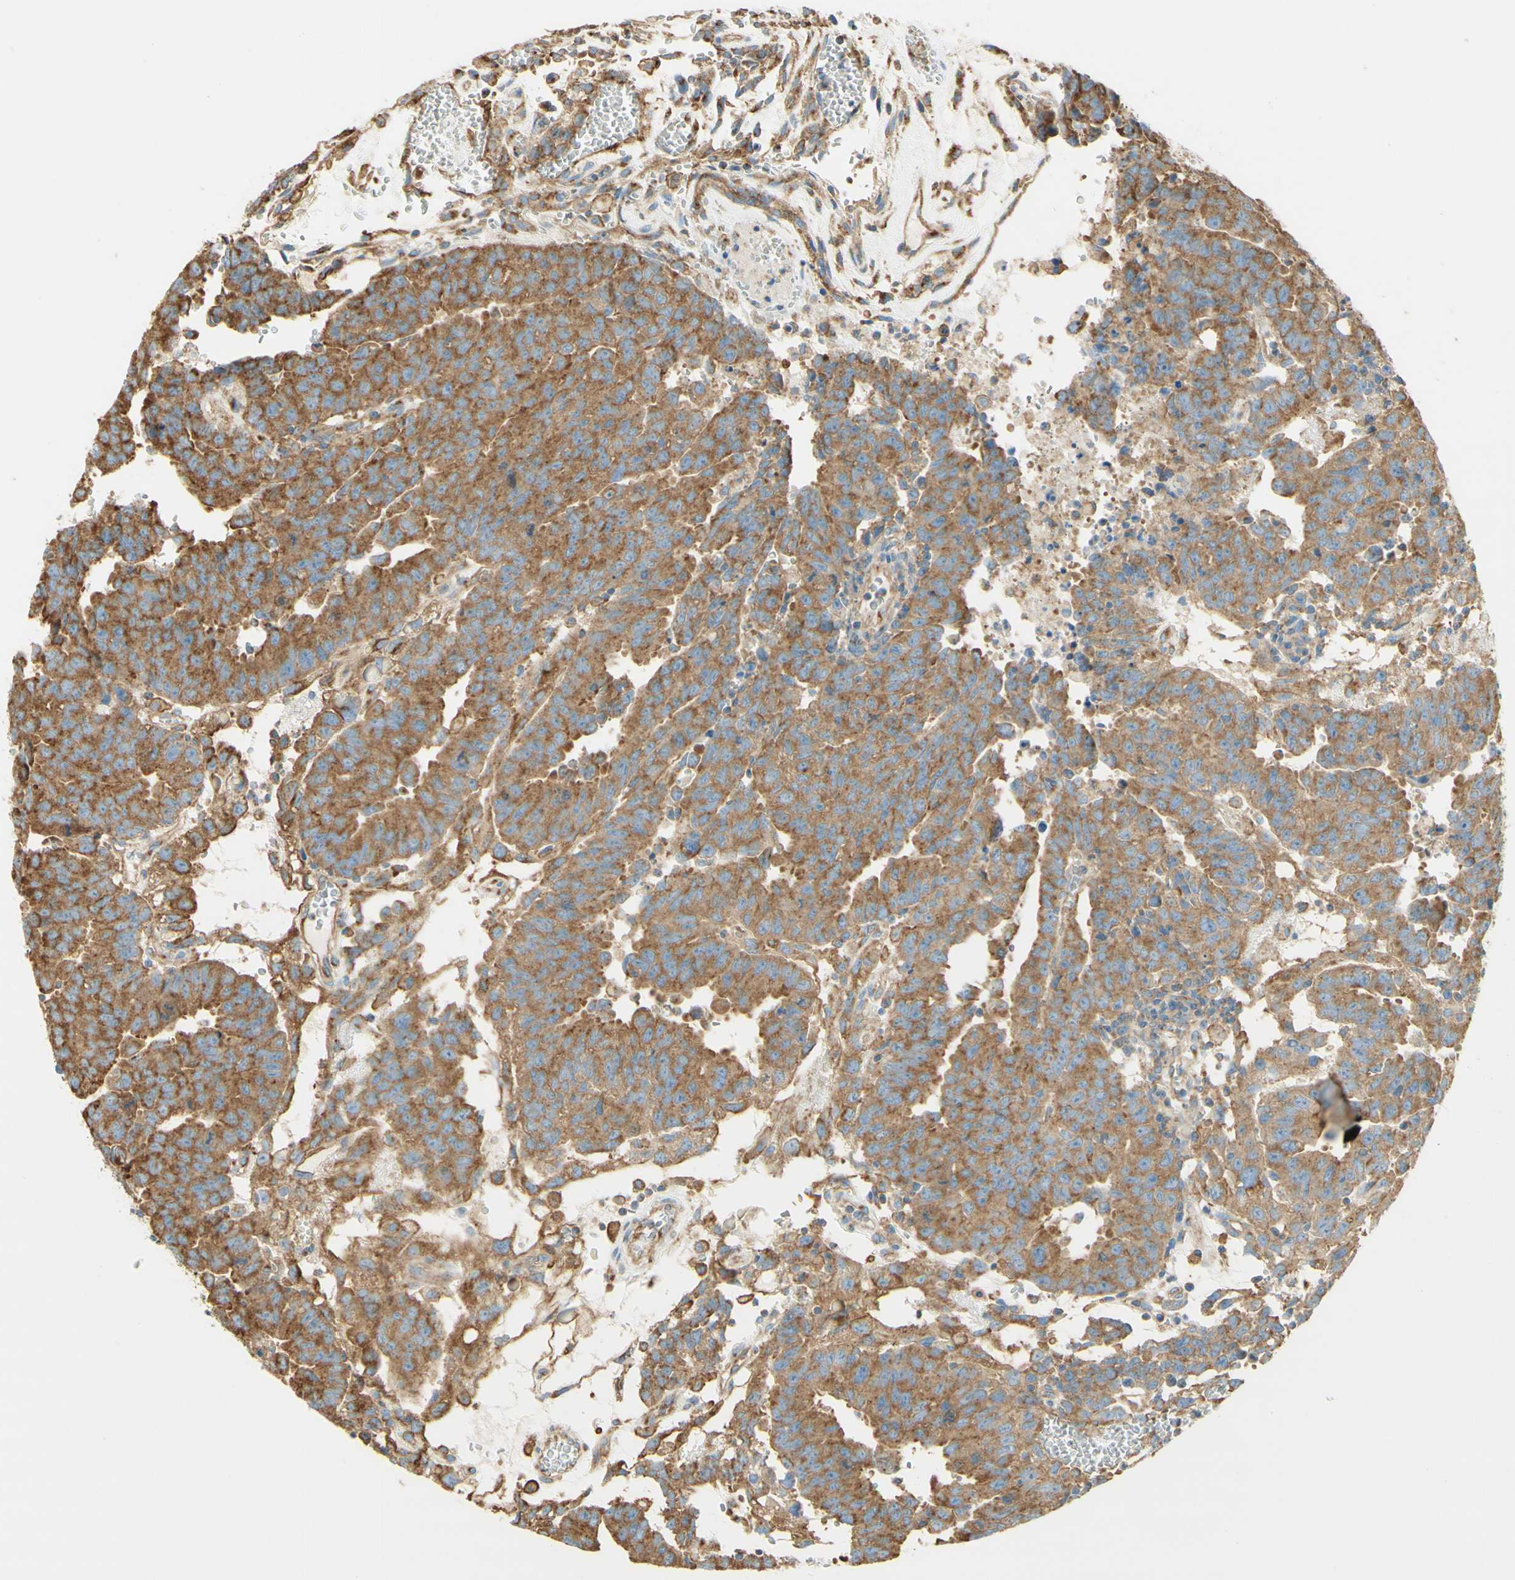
{"staining": {"intensity": "moderate", "quantity": ">75%", "location": "cytoplasmic/membranous"}, "tissue": "testis cancer", "cell_type": "Tumor cells", "image_type": "cancer", "snomed": [{"axis": "morphology", "description": "Seminoma, NOS"}, {"axis": "morphology", "description": "Carcinoma, Embryonal, NOS"}, {"axis": "topography", "description": "Testis"}], "caption": "IHC of human testis cancer displays medium levels of moderate cytoplasmic/membranous staining in approximately >75% of tumor cells.", "gene": "CLTC", "patient": {"sex": "male", "age": 52}}